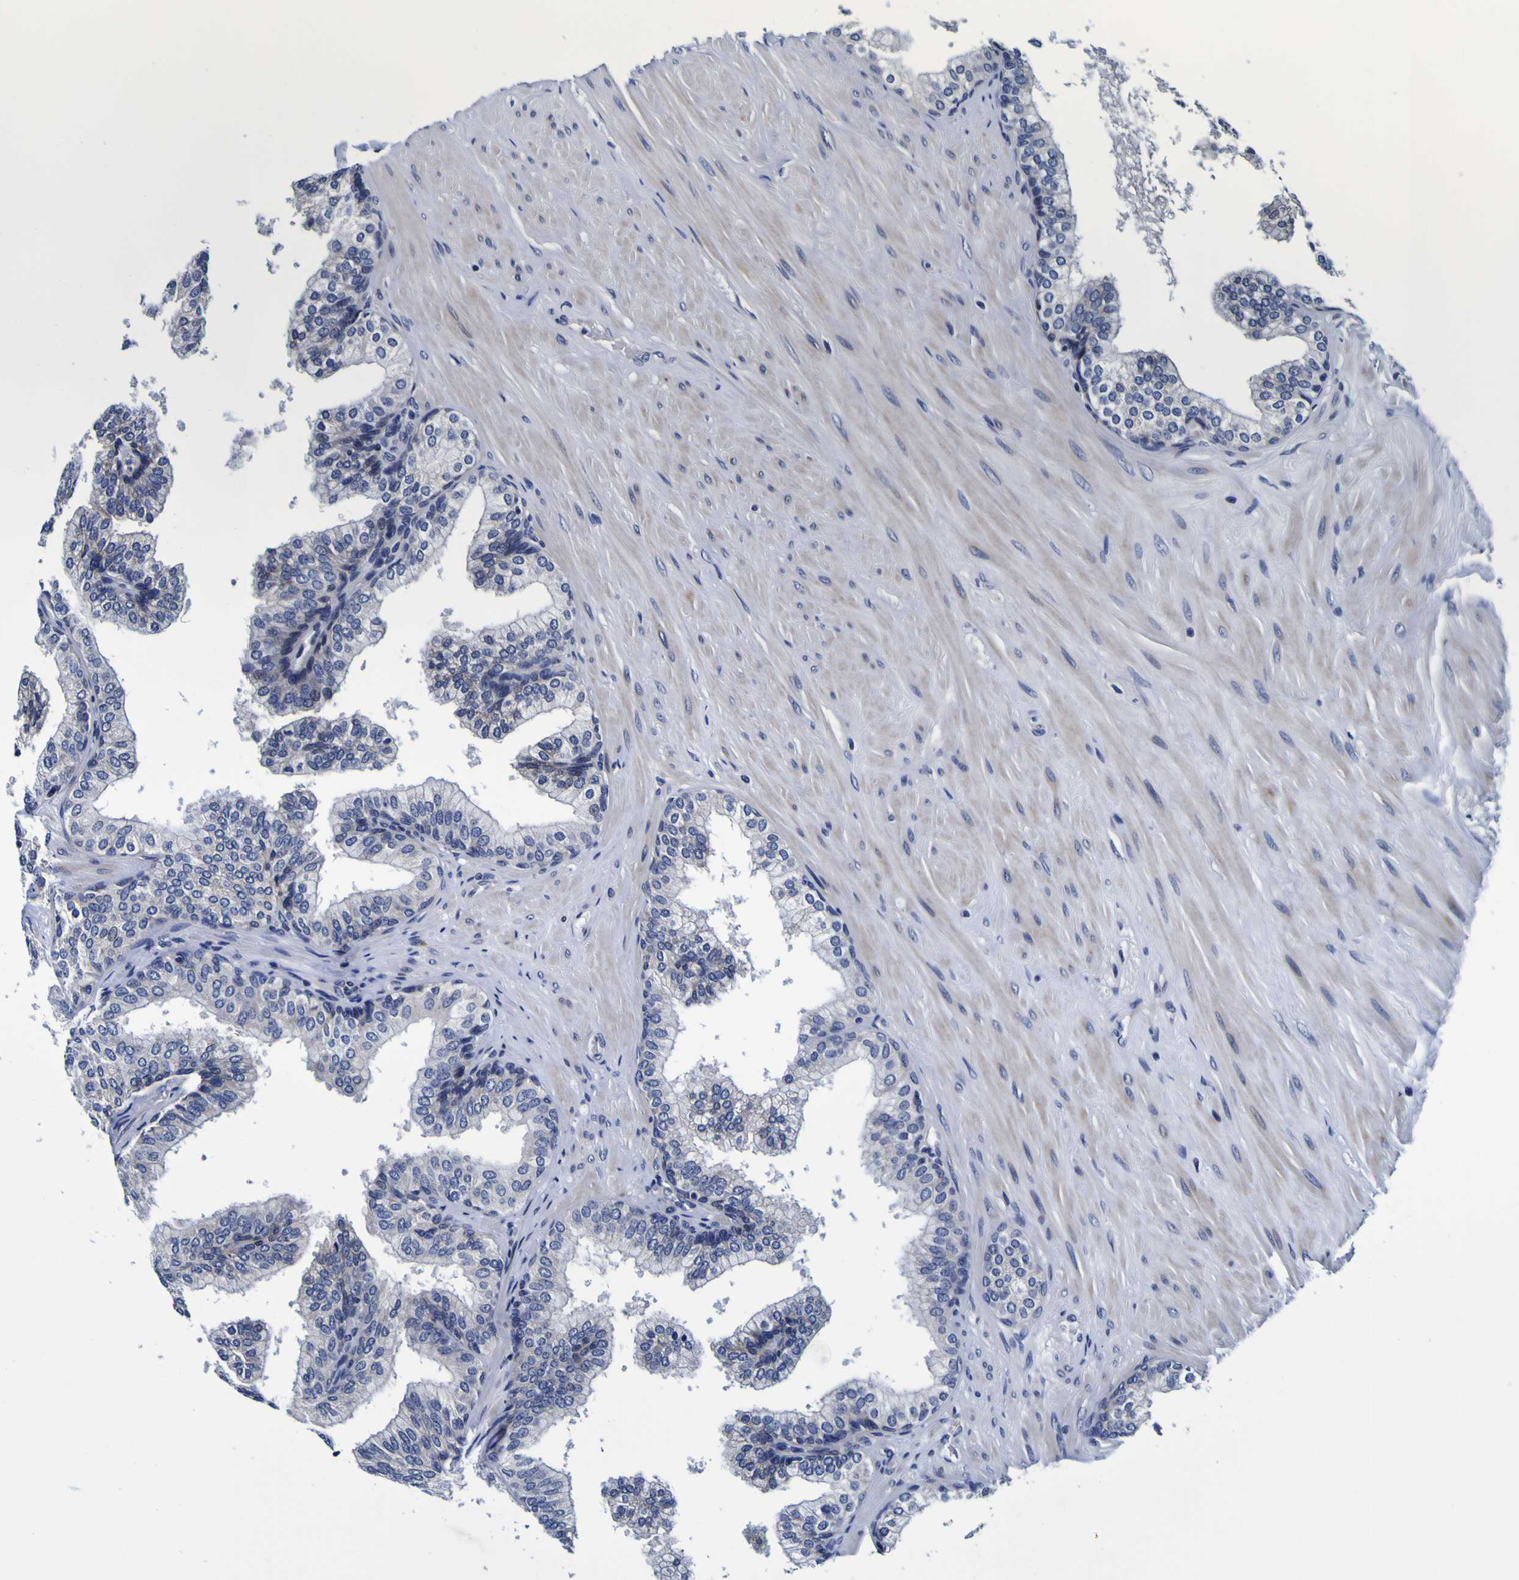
{"staining": {"intensity": "weak", "quantity": "<25%", "location": "cytoplasmic/membranous"}, "tissue": "prostate", "cell_type": "Glandular cells", "image_type": "normal", "snomed": [{"axis": "morphology", "description": "Normal tissue, NOS"}, {"axis": "topography", "description": "Prostate"}], "caption": "IHC image of normal prostate stained for a protein (brown), which demonstrates no expression in glandular cells. Nuclei are stained in blue.", "gene": "PDLIM4", "patient": {"sex": "male", "age": 60}}